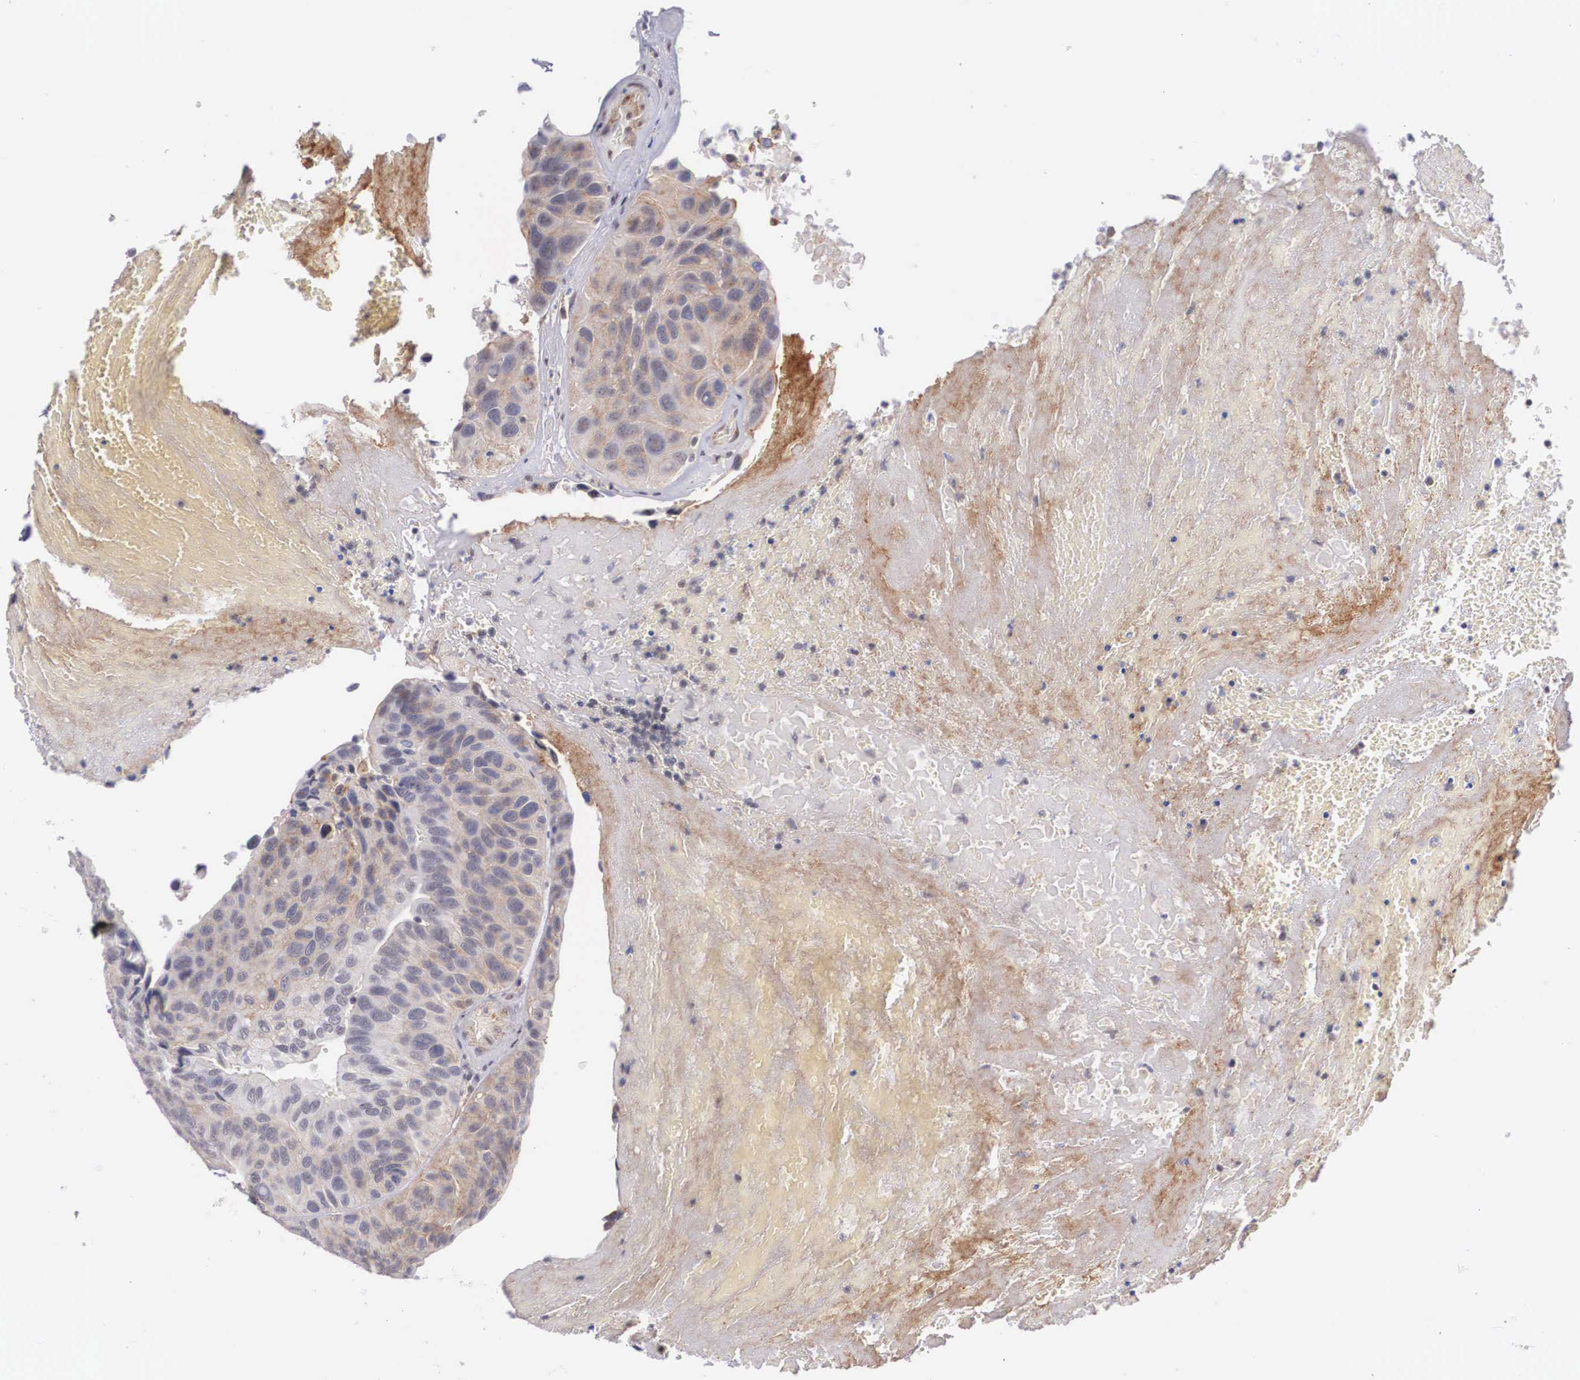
{"staining": {"intensity": "weak", "quantity": "25%-75%", "location": "cytoplasmic/membranous"}, "tissue": "urothelial cancer", "cell_type": "Tumor cells", "image_type": "cancer", "snomed": [{"axis": "morphology", "description": "Urothelial carcinoma, High grade"}, {"axis": "topography", "description": "Urinary bladder"}], "caption": "A high-resolution micrograph shows IHC staining of urothelial cancer, which reveals weak cytoplasmic/membranous expression in about 25%-75% of tumor cells. Nuclei are stained in blue.", "gene": "NR4A2", "patient": {"sex": "male", "age": 66}}